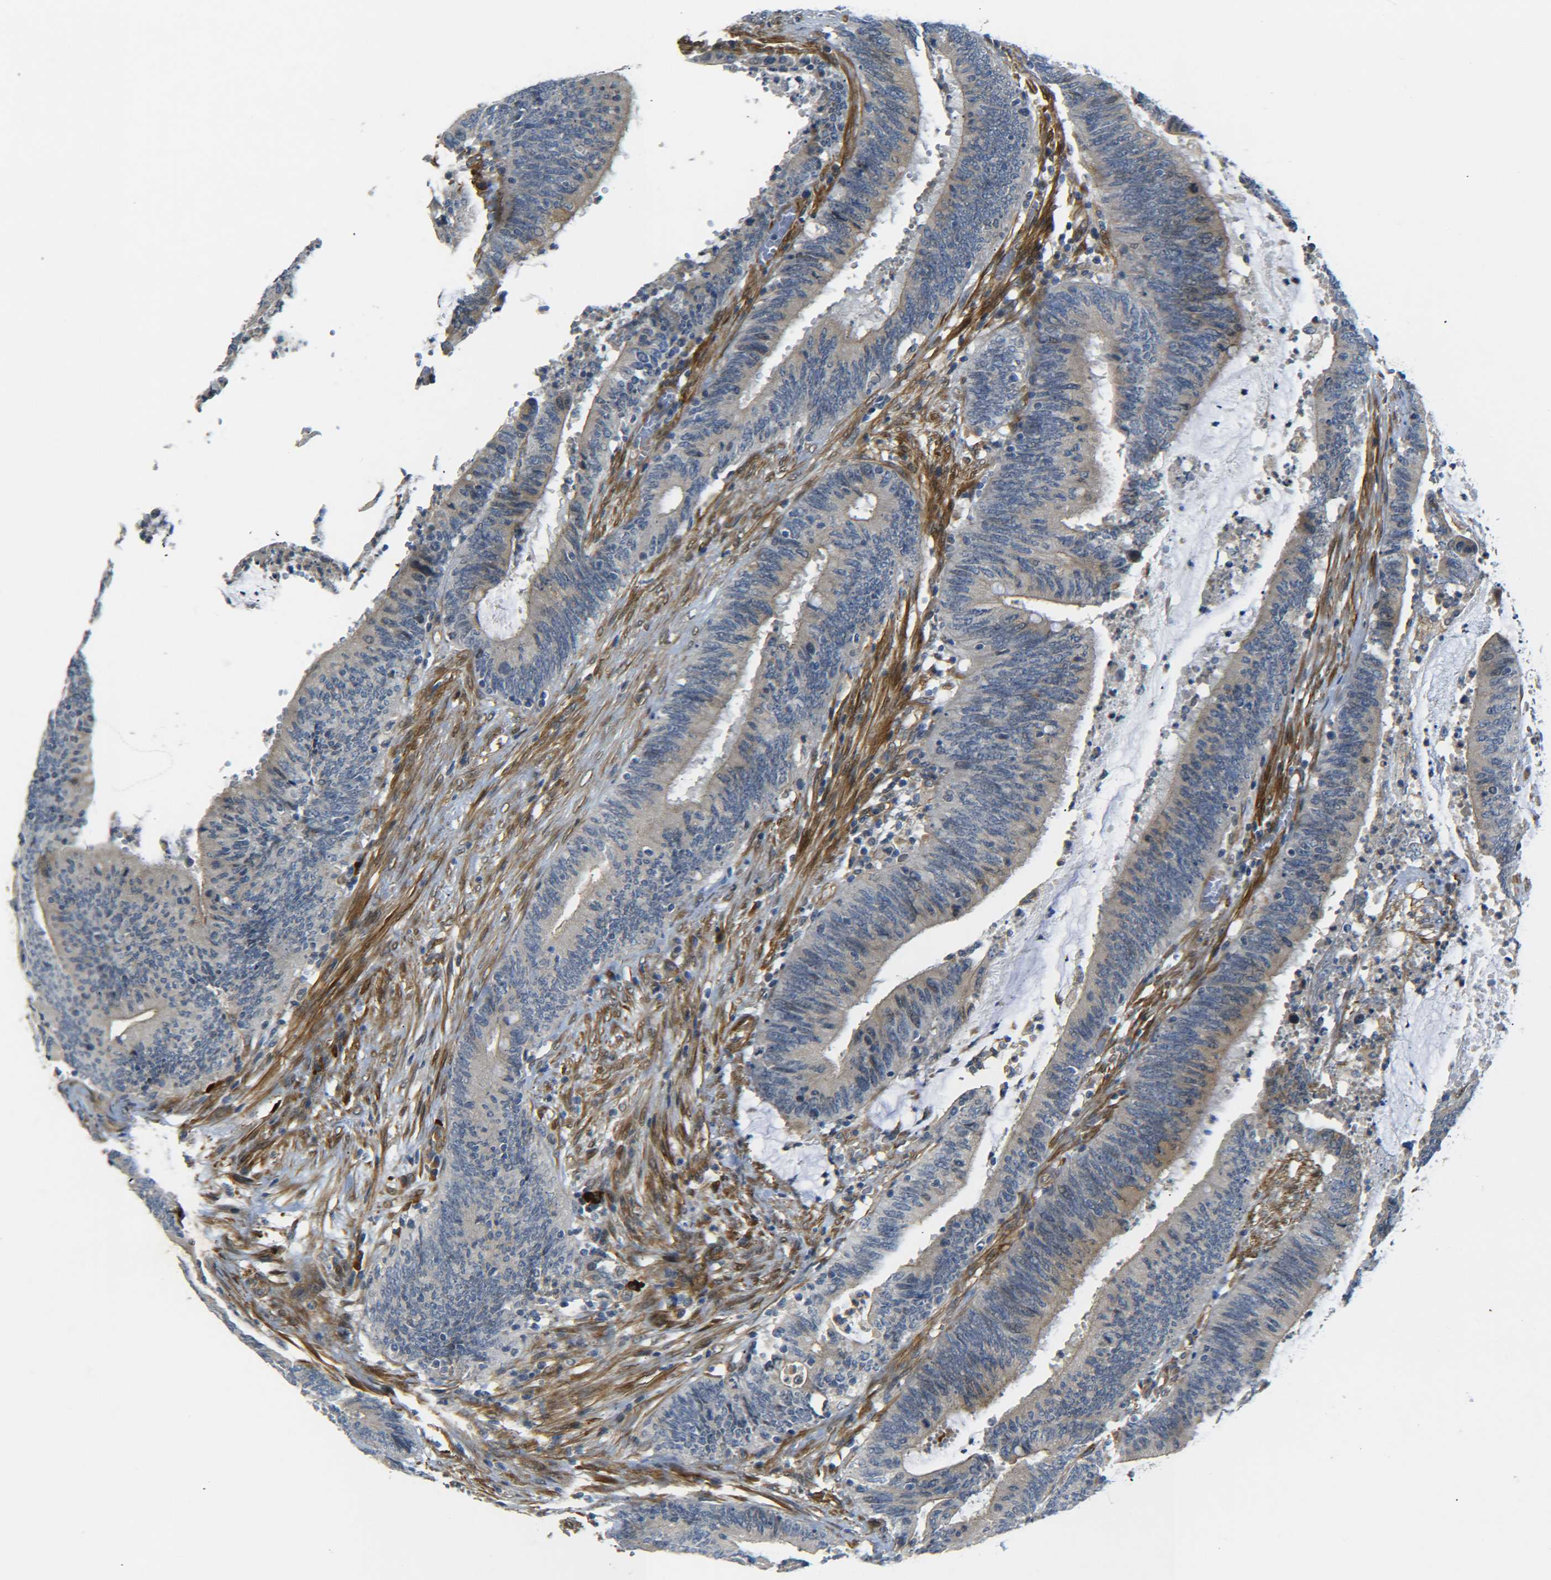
{"staining": {"intensity": "weak", "quantity": ">75%", "location": "cytoplasmic/membranous"}, "tissue": "colorectal cancer", "cell_type": "Tumor cells", "image_type": "cancer", "snomed": [{"axis": "morphology", "description": "Adenocarcinoma, NOS"}, {"axis": "topography", "description": "Rectum"}], "caption": "Approximately >75% of tumor cells in human adenocarcinoma (colorectal) demonstrate weak cytoplasmic/membranous protein expression as visualized by brown immunohistochemical staining.", "gene": "MEIS1", "patient": {"sex": "female", "age": 66}}